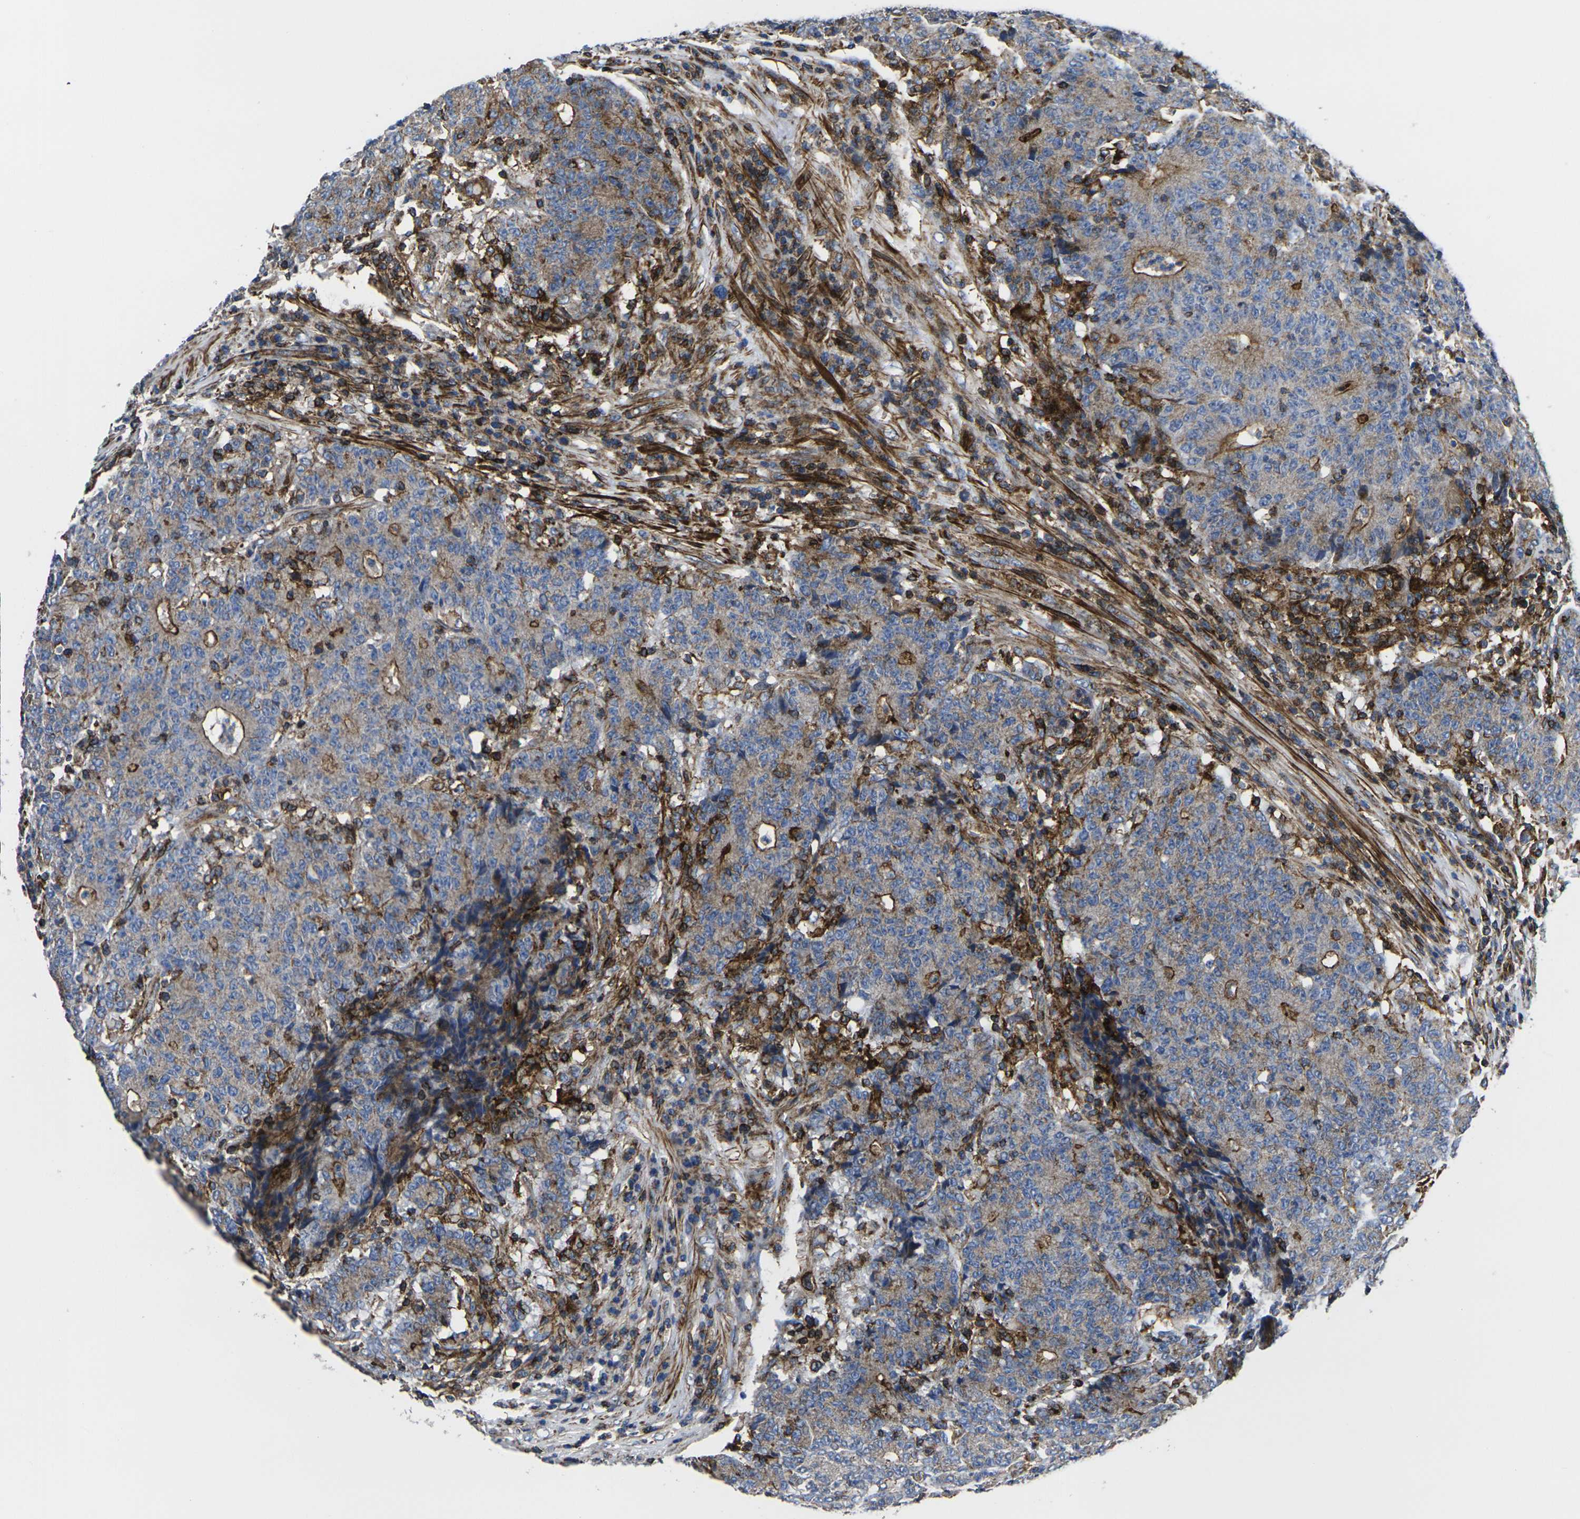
{"staining": {"intensity": "moderate", "quantity": "25%-75%", "location": "cytoplasmic/membranous"}, "tissue": "colorectal cancer", "cell_type": "Tumor cells", "image_type": "cancer", "snomed": [{"axis": "morphology", "description": "Normal tissue, NOS"}, {"axis": "morphology", "description": "Adenocarcinoma, NOS"}, {"axis": "topography", "description": "Colon"}], "caption": "Immunohistochemical staining of adenocarcinoma (colorectal) shows medium levels of moderate cytoplasmic/membranous protein positivity in about 25%-75% of tumor cells.", "gene": "GPR4", "patient": {"sex": "female", "age": 75}}